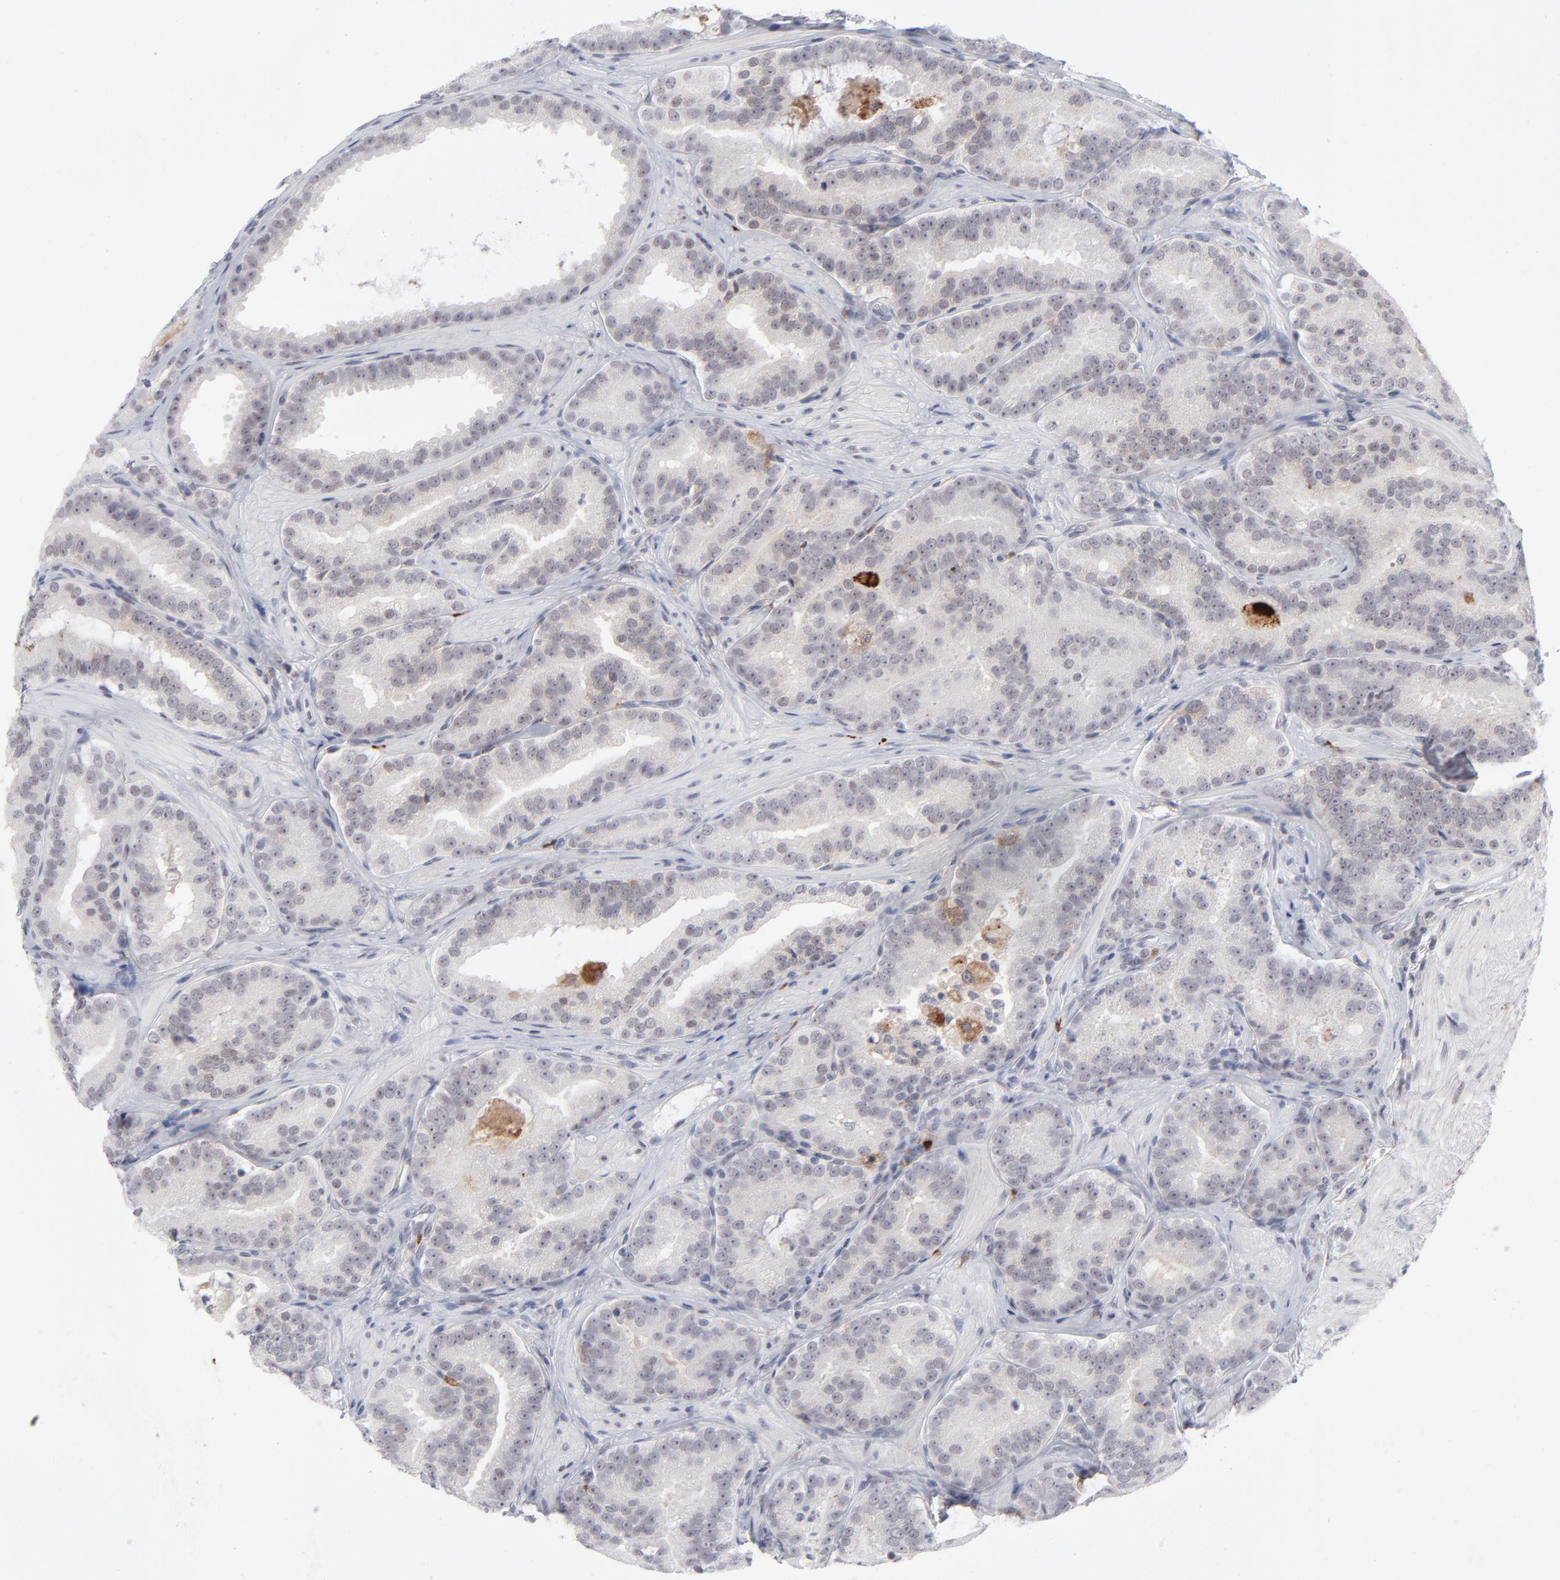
{"staining": {"intensity": "negative", "quantity": "none", "location": "none"}, "tissue": "prostate cancer", "cell_type": "Tumor cells", "image_type": "cancer", "snomed": [{"axis": "morphology", "description": "Adenocarcinoma, Low grade"}, {"axis": "topography", "description": "Prostate"}], "caption": "DAB immunohistochemical staining of adenocarcinoma (low-grade) (prostate) displays no significant expression in tumor cells.", "gene": "CCR2", "patient": {"sex": "male", "age": 59}}